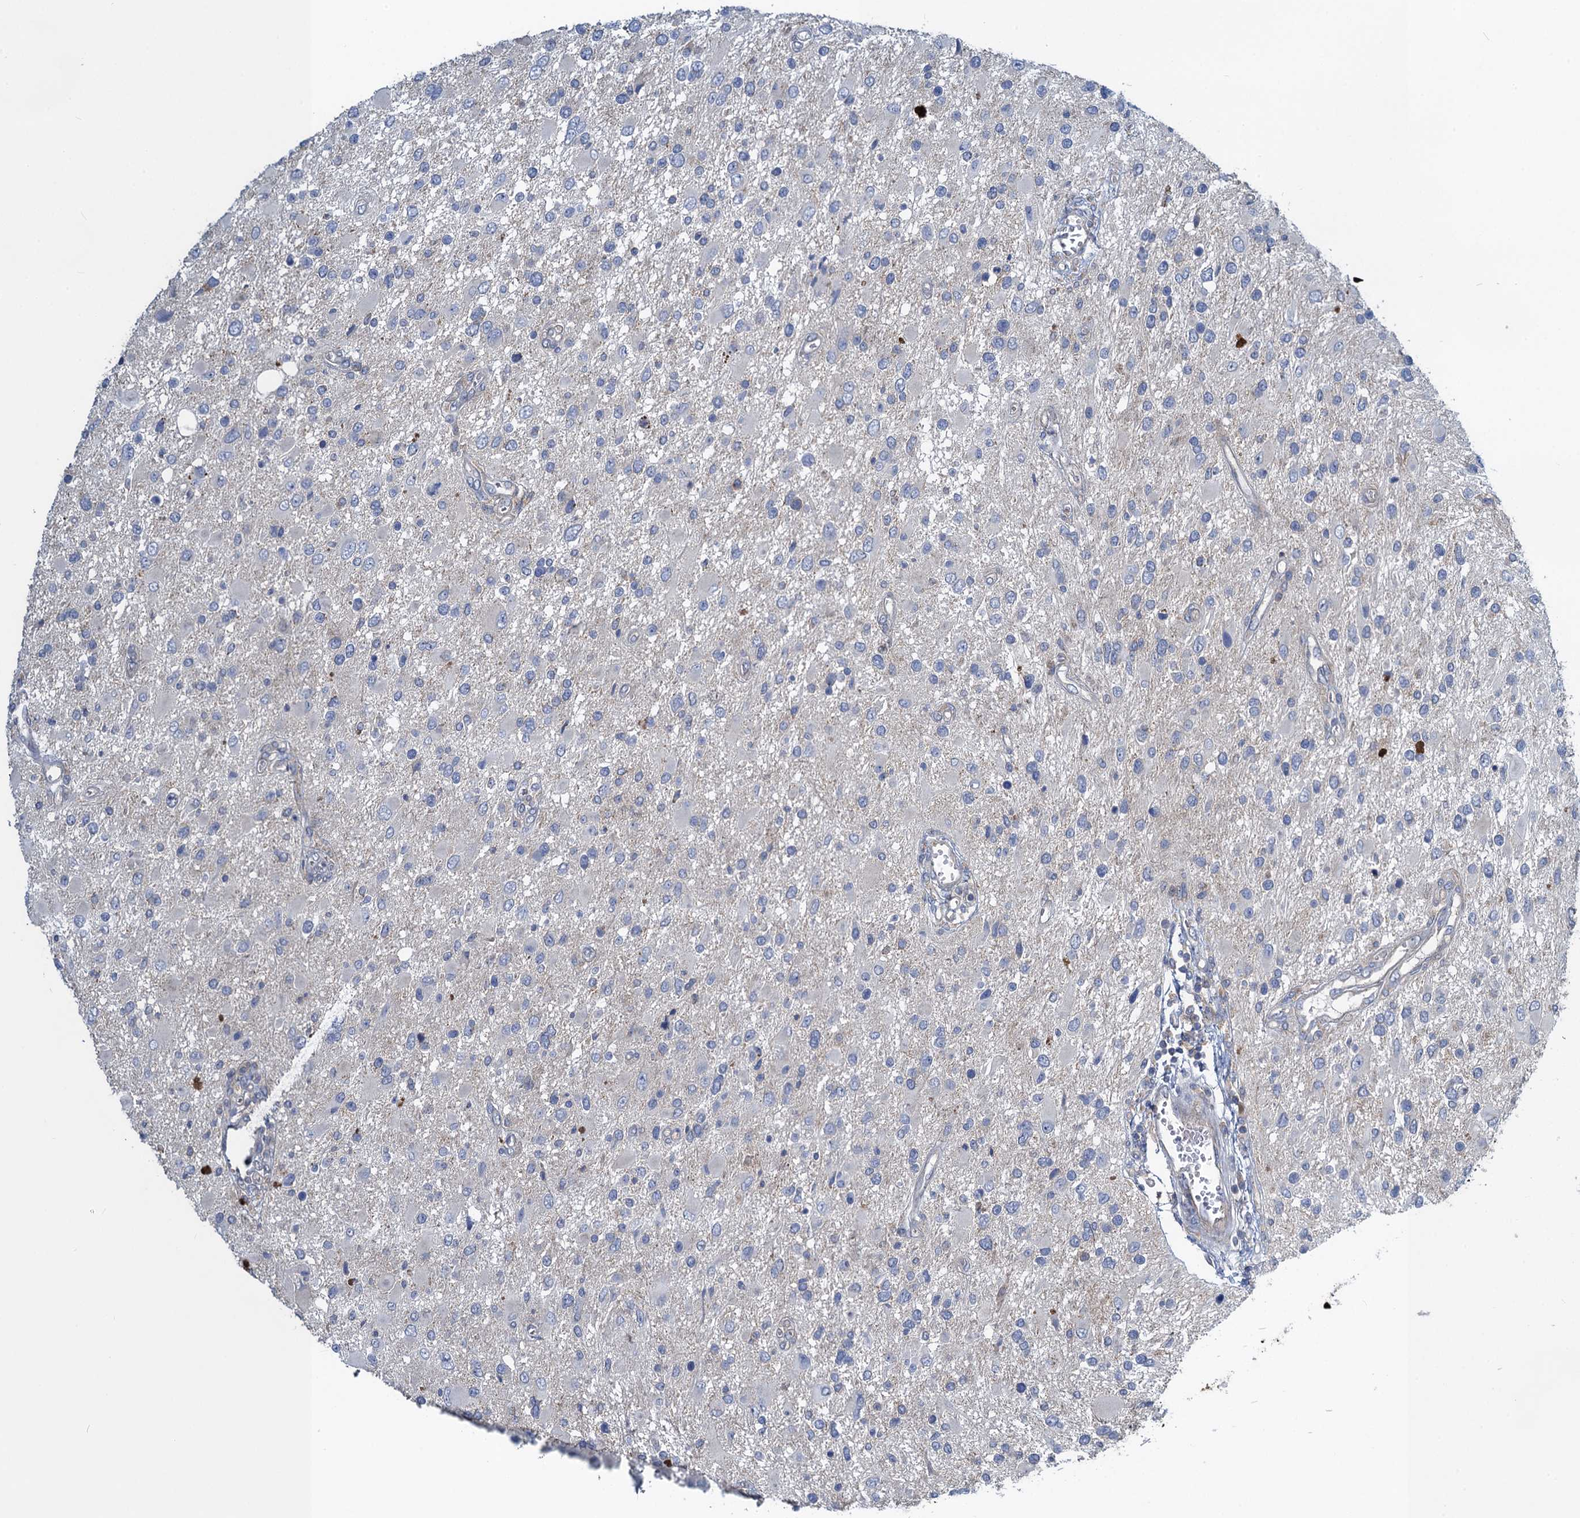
{"staining": {"intensity": "negative", "quantity": "none", "location": "none"}, "tissue": "glioma", "cell_type": "Tumor cells", "image_type": "cancer", "snomed": [{"axis": "morphology", "description": "Glioma, malignant, High grade"}, {"axis": "topography", "description": "Brain"}], "caption": "The IHC histopathology image has no significant expression in tumor cells of glioma tissue.", "gene": "SNAP29", "patient": {"sex": "male", "age": 53}}